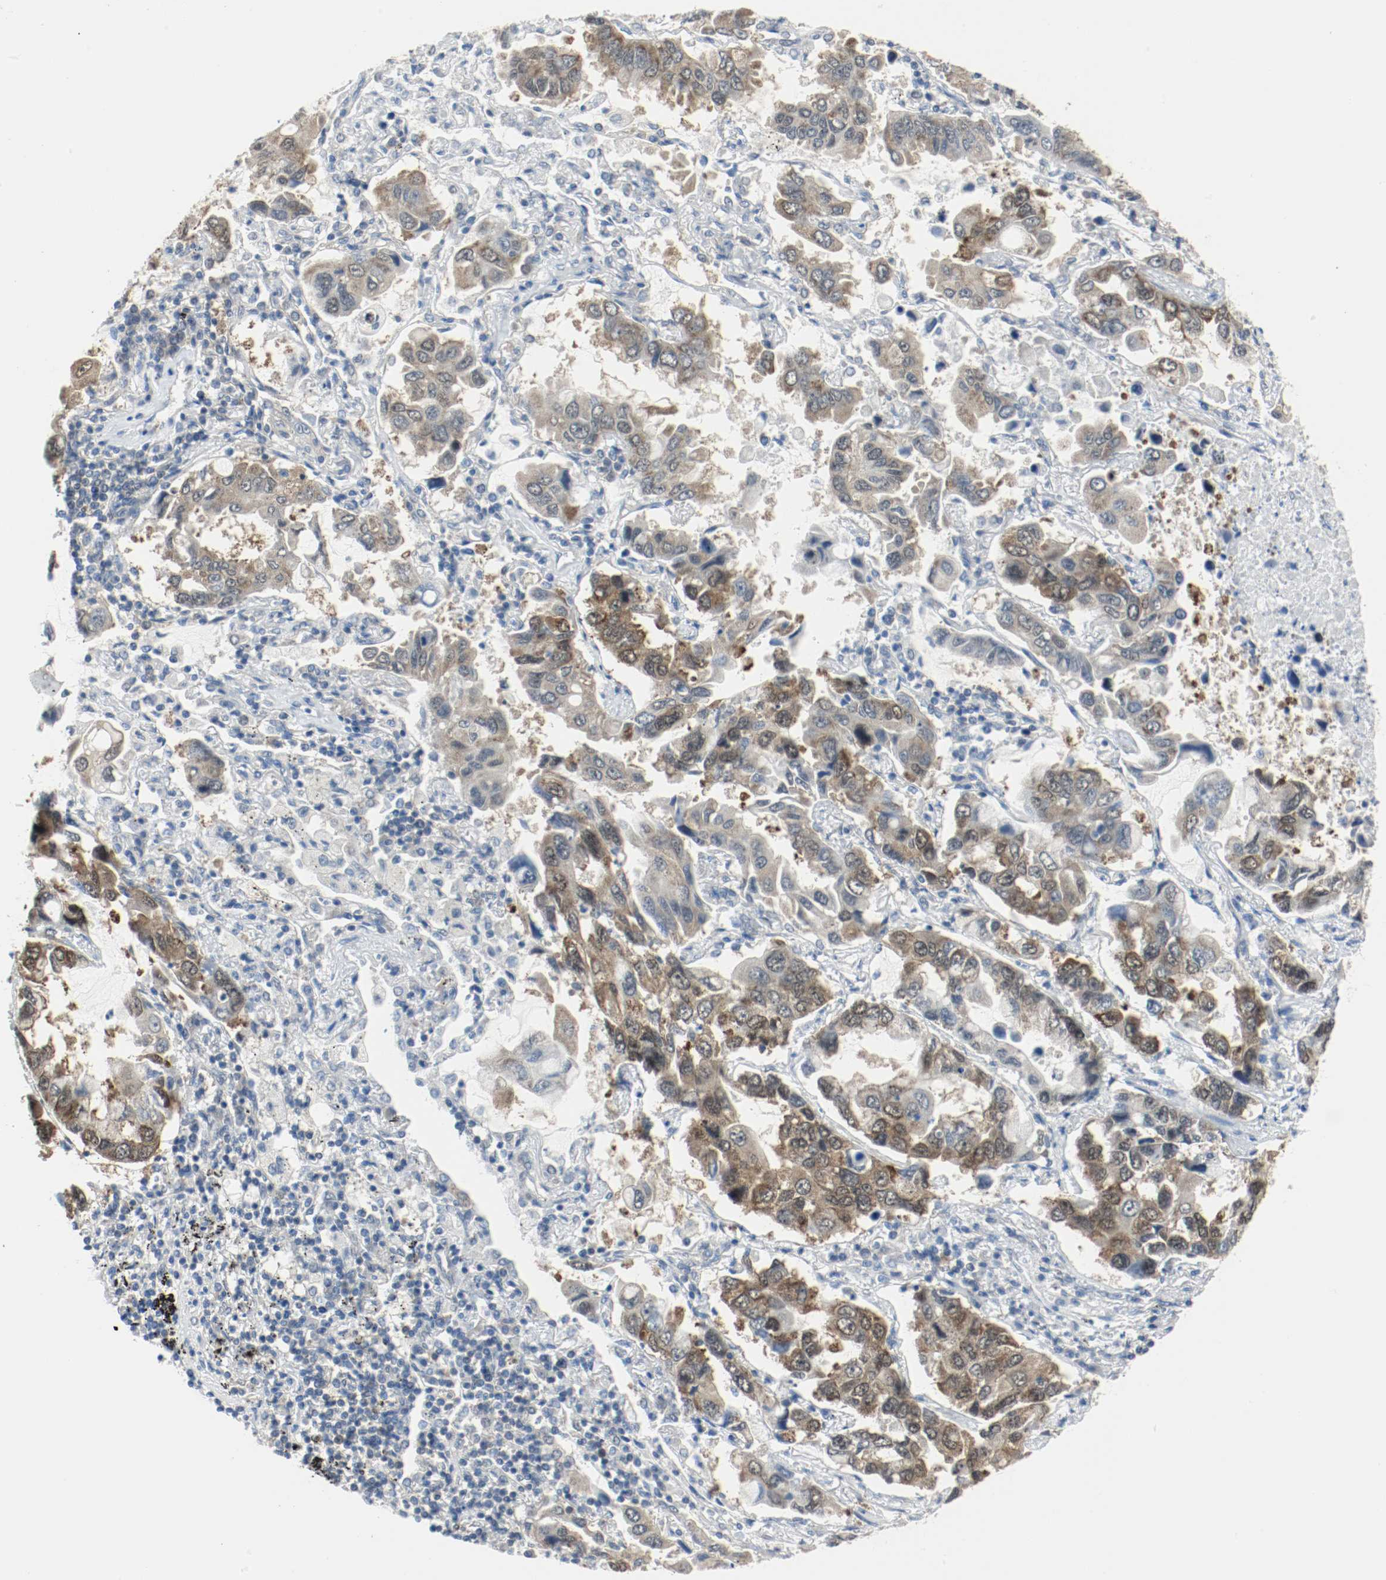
{"staining": {"intensity": "weak", "quantity": ">75%", "location": "cytoplasmic/membranous,nuclear"}, "tissue": "lung cancer", "cell_type": "Tumor cells", "image_type": "cancer", "snomed": [{"axis": "morphology", "description": "Adenocarcinoma, NOS"}, {"axis": "topography", "description": "Lung"}], "caption": "Lung cancer stained for a protein (brown) reveals weak cytoplasmic/membranous and nuclear positive staining in approximately >75% of tumor cells.", "gene": "PPME1", "patient": {"sex": "male", "age": 64}}